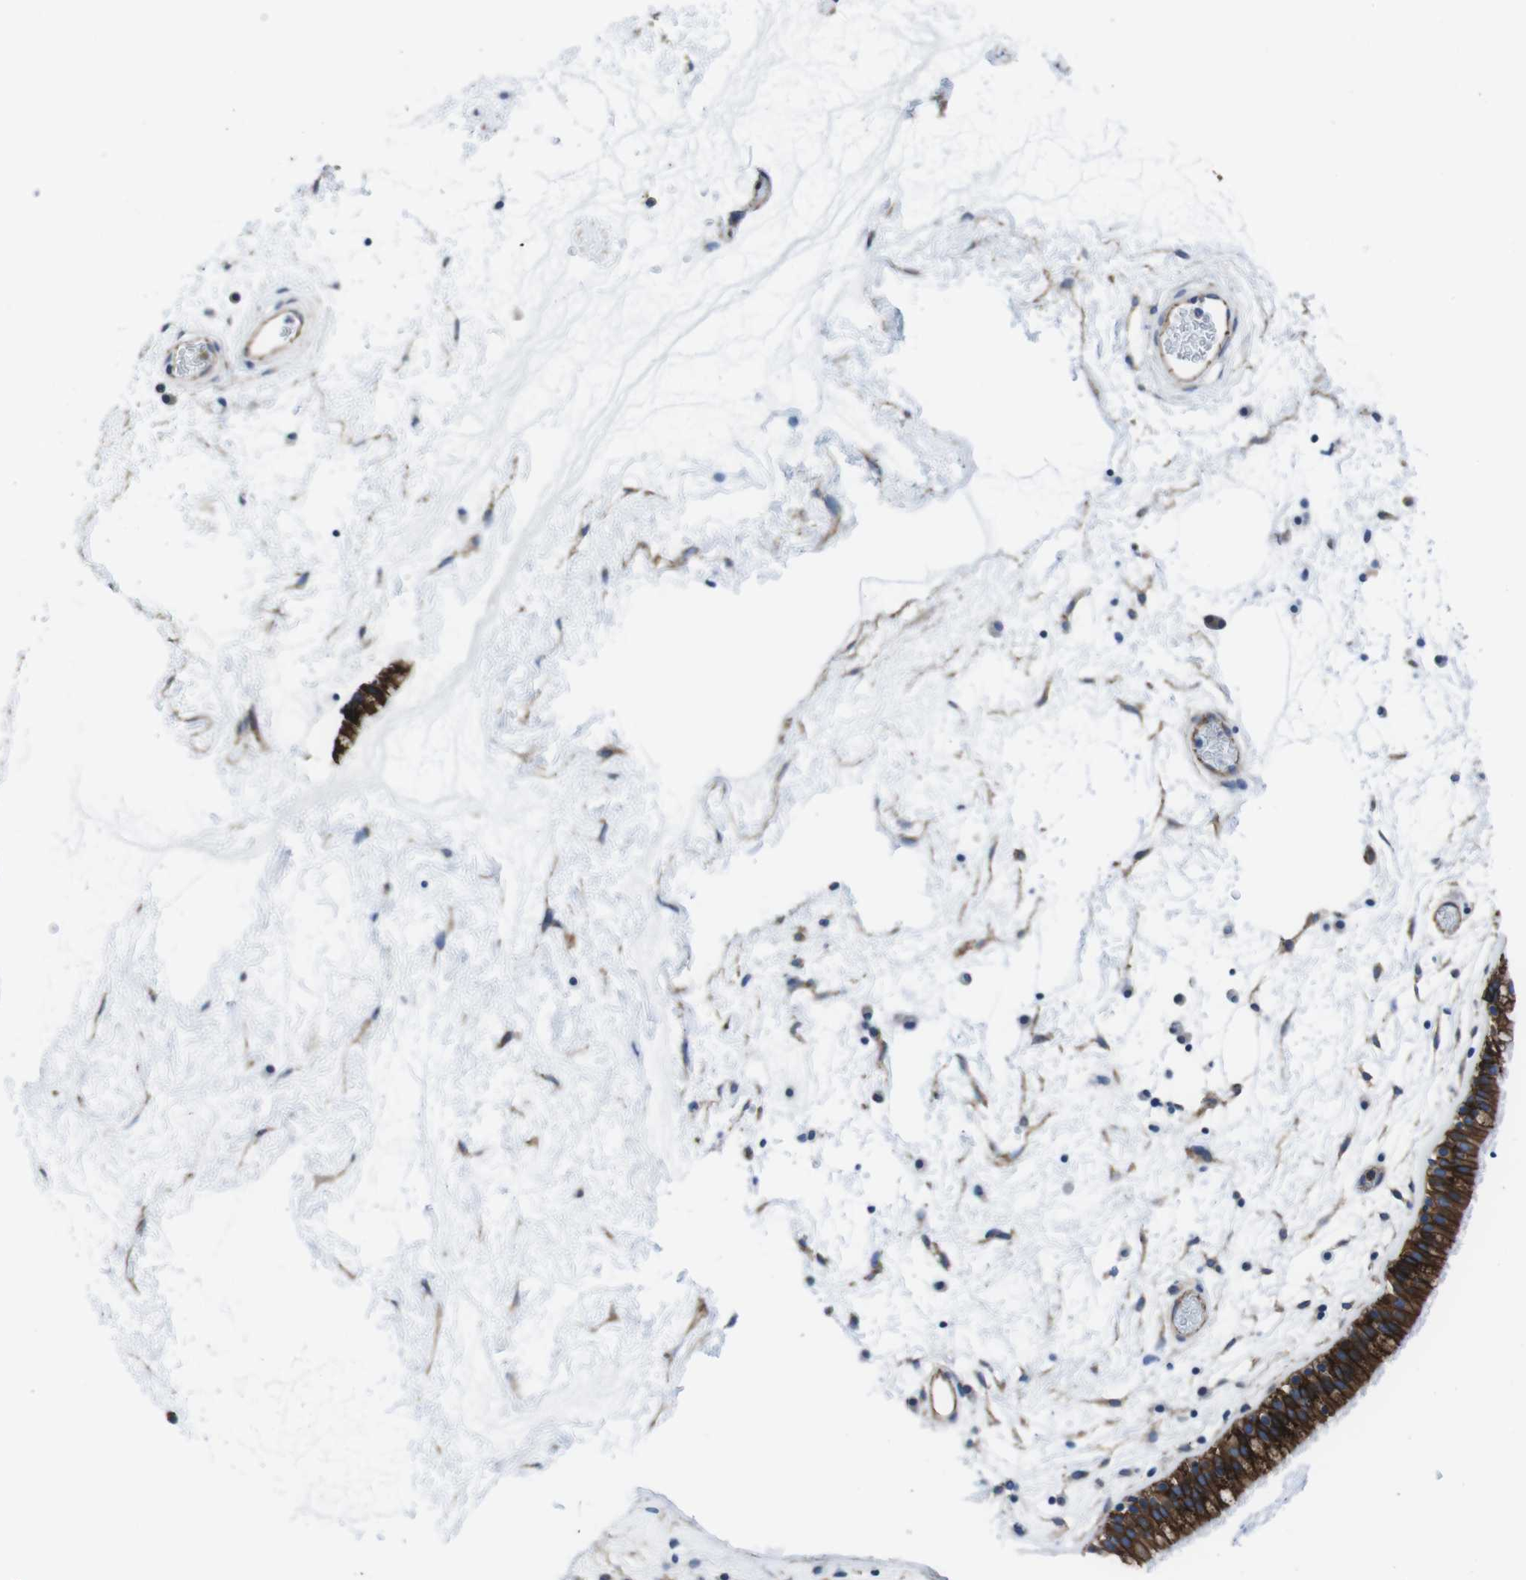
{"staining": {"intensity": "strong", "quantity": ">75%", "location": "cytoplasmic/membranous"}, "tissue": "nasopharynx", "cell_type": "Respiratory epithelial cells", "image_type": "normal", "snomed": [{"axis": "morphology", "description": "Normal tissue, NOS"}, {"axis": "morphology", "description": "Inflammation, NOS"}, {"axis": "topography", "description": "Nasopharynx"}], "caption": "Brown immunohistochemical staining in normal human nasopharynx exhibits strong cytoplasmic/membranous expression in about >75% of respiratory epithelial cells. The staining is performed using DAB (3,3'-diaminobenzidine) brown chromogen to label protein expression. The nuclei are counter-stained blue using hematoxylin.", "gene": "NUMB", "patient": {"sex": "male", "age": 48}}